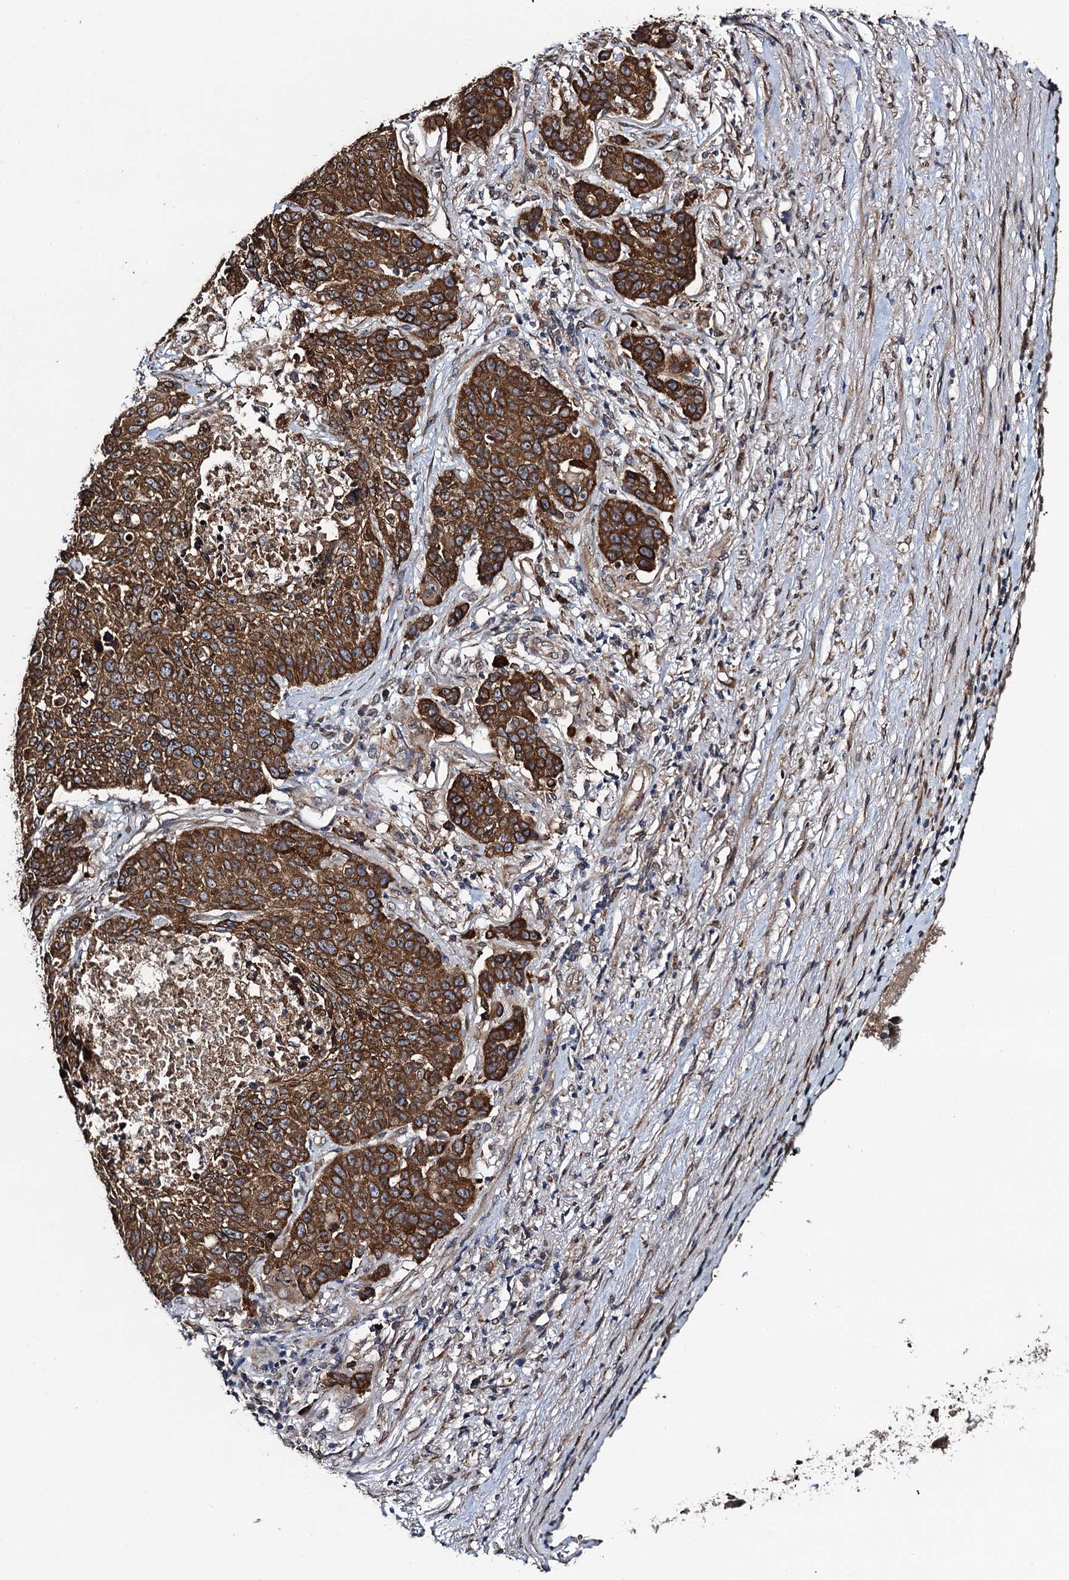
{"staining": {"intensity": "strong", "quantity": ">75%", "location": "cytoplasmic/membranous"}, "tissue": "lung cancer", "cell_type": "Tumor cells", "image_type": "cancer", "snomed": [{"axis": "morphology", "description": "Normal tissue, NOS"}, {"axis": "morphology", "description": "Squamous cell carcinoma, NOS"}, {"axis": "topography", "description": "Lymph node"}, {"axis": "topography", "description": "Lung"}], "caption": "Squamous cell carcinoma (lung) was stained to show a protein in brown. There is high levels of strong cytoplasmic/membranous expression in about >75% of tumor cells.", "gene": "EVX2", "patient": {"sex": "male", "age": 66}}